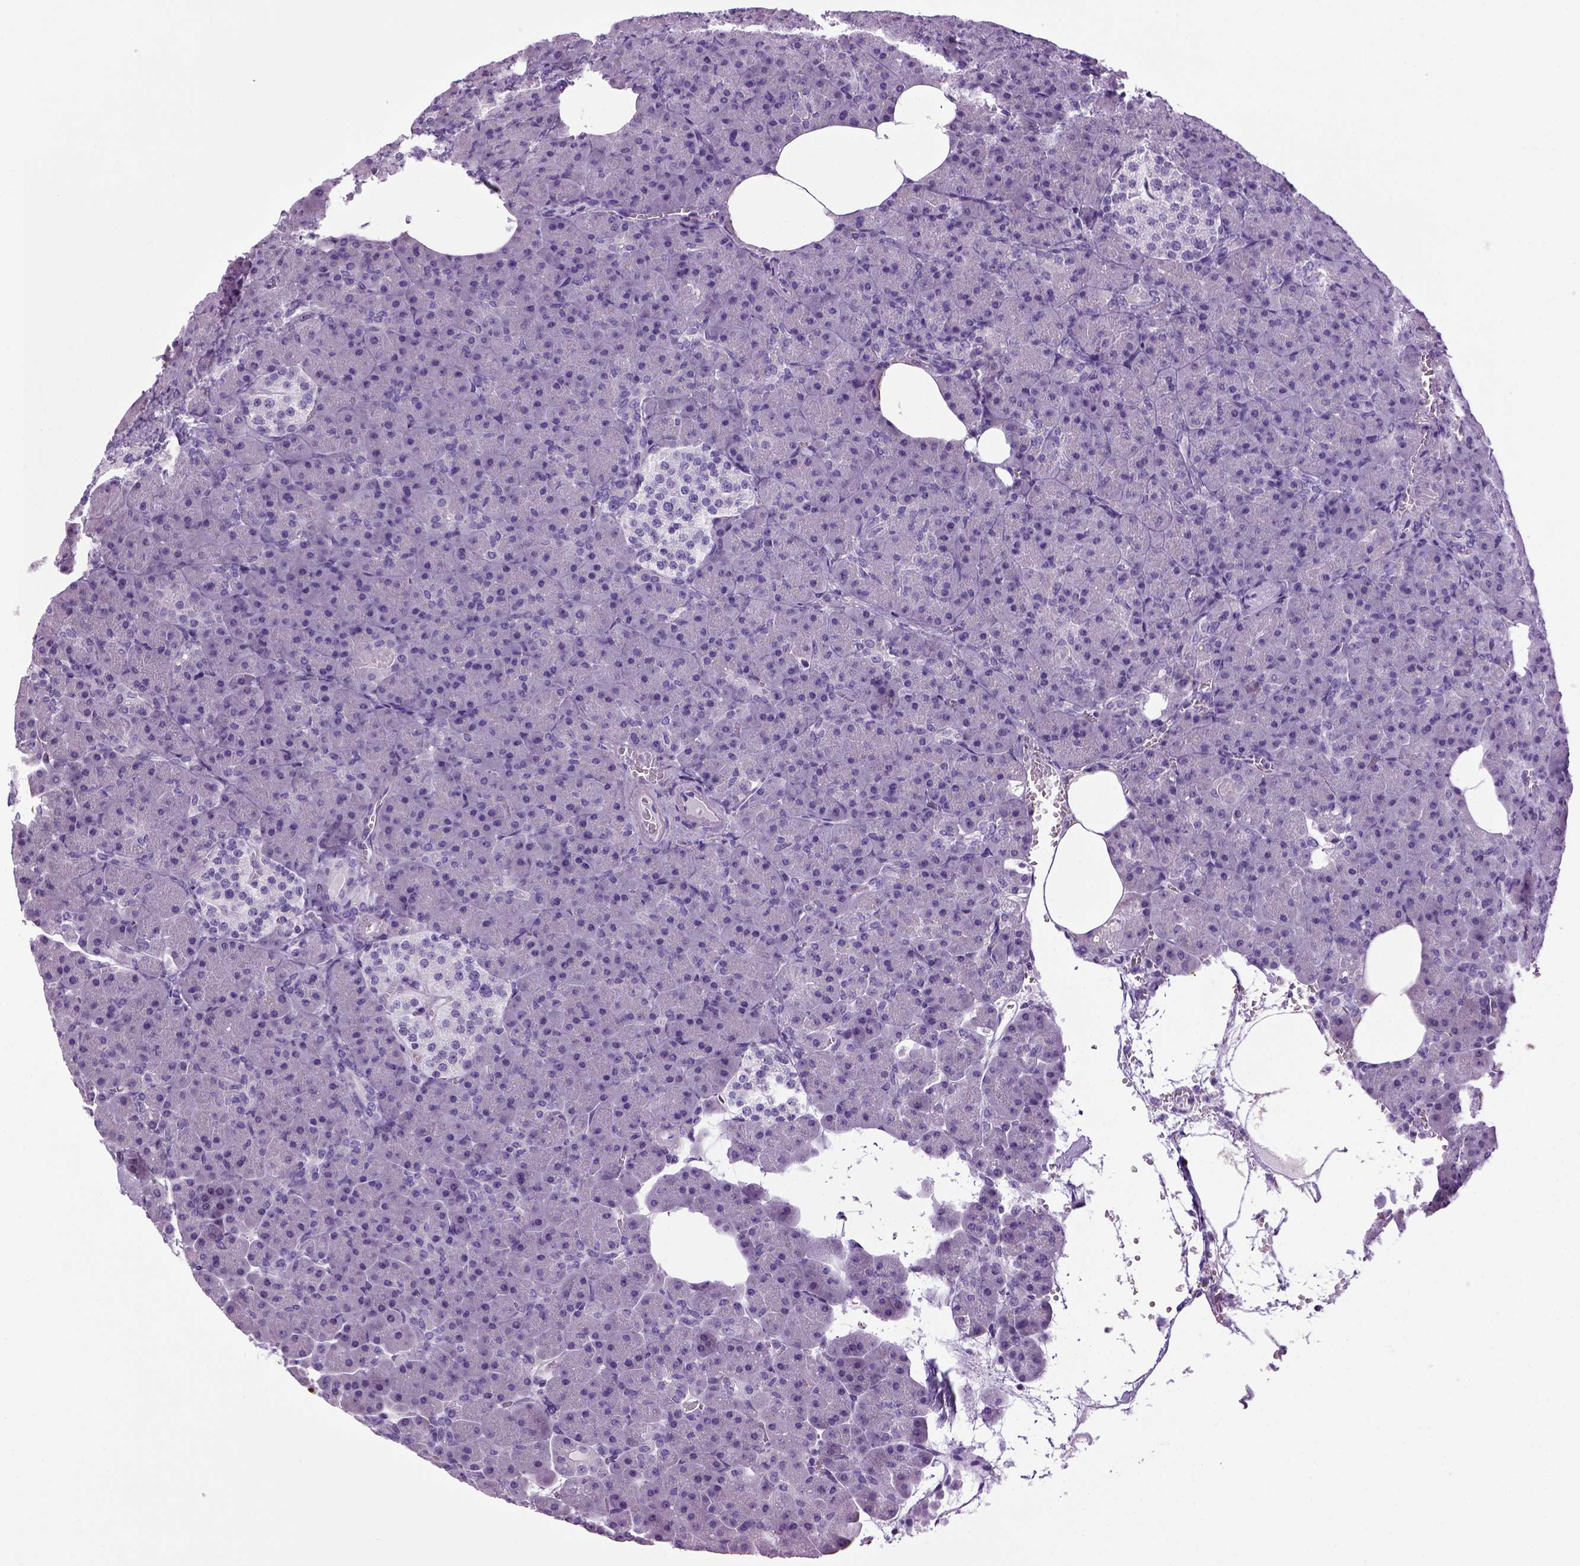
{"staining": {"intensity": "negative", "quantity": "none", "location": "none"}, "tissue": "pancreas", "cell_type": "Exocrine glandular cells", "image_type": "normal", "snomed": [{"axis": "morphology", "description": "Normal tissue, NOS"}, {"axis": "topography", "description": "Pancreas"}], "caption": "Immunohistochemical staining of benign pancreas displays no significant expression in exocrine glandular cells. Brightfield microscopy of immunohistochemistry (IHC) stained with DAB (3,3'-diaminobenzidine) (brown) and hematoxylin (blue), captured at high magnification.", "gene": "HMCN2", "patient": {"sex": "female", "age": 74}}